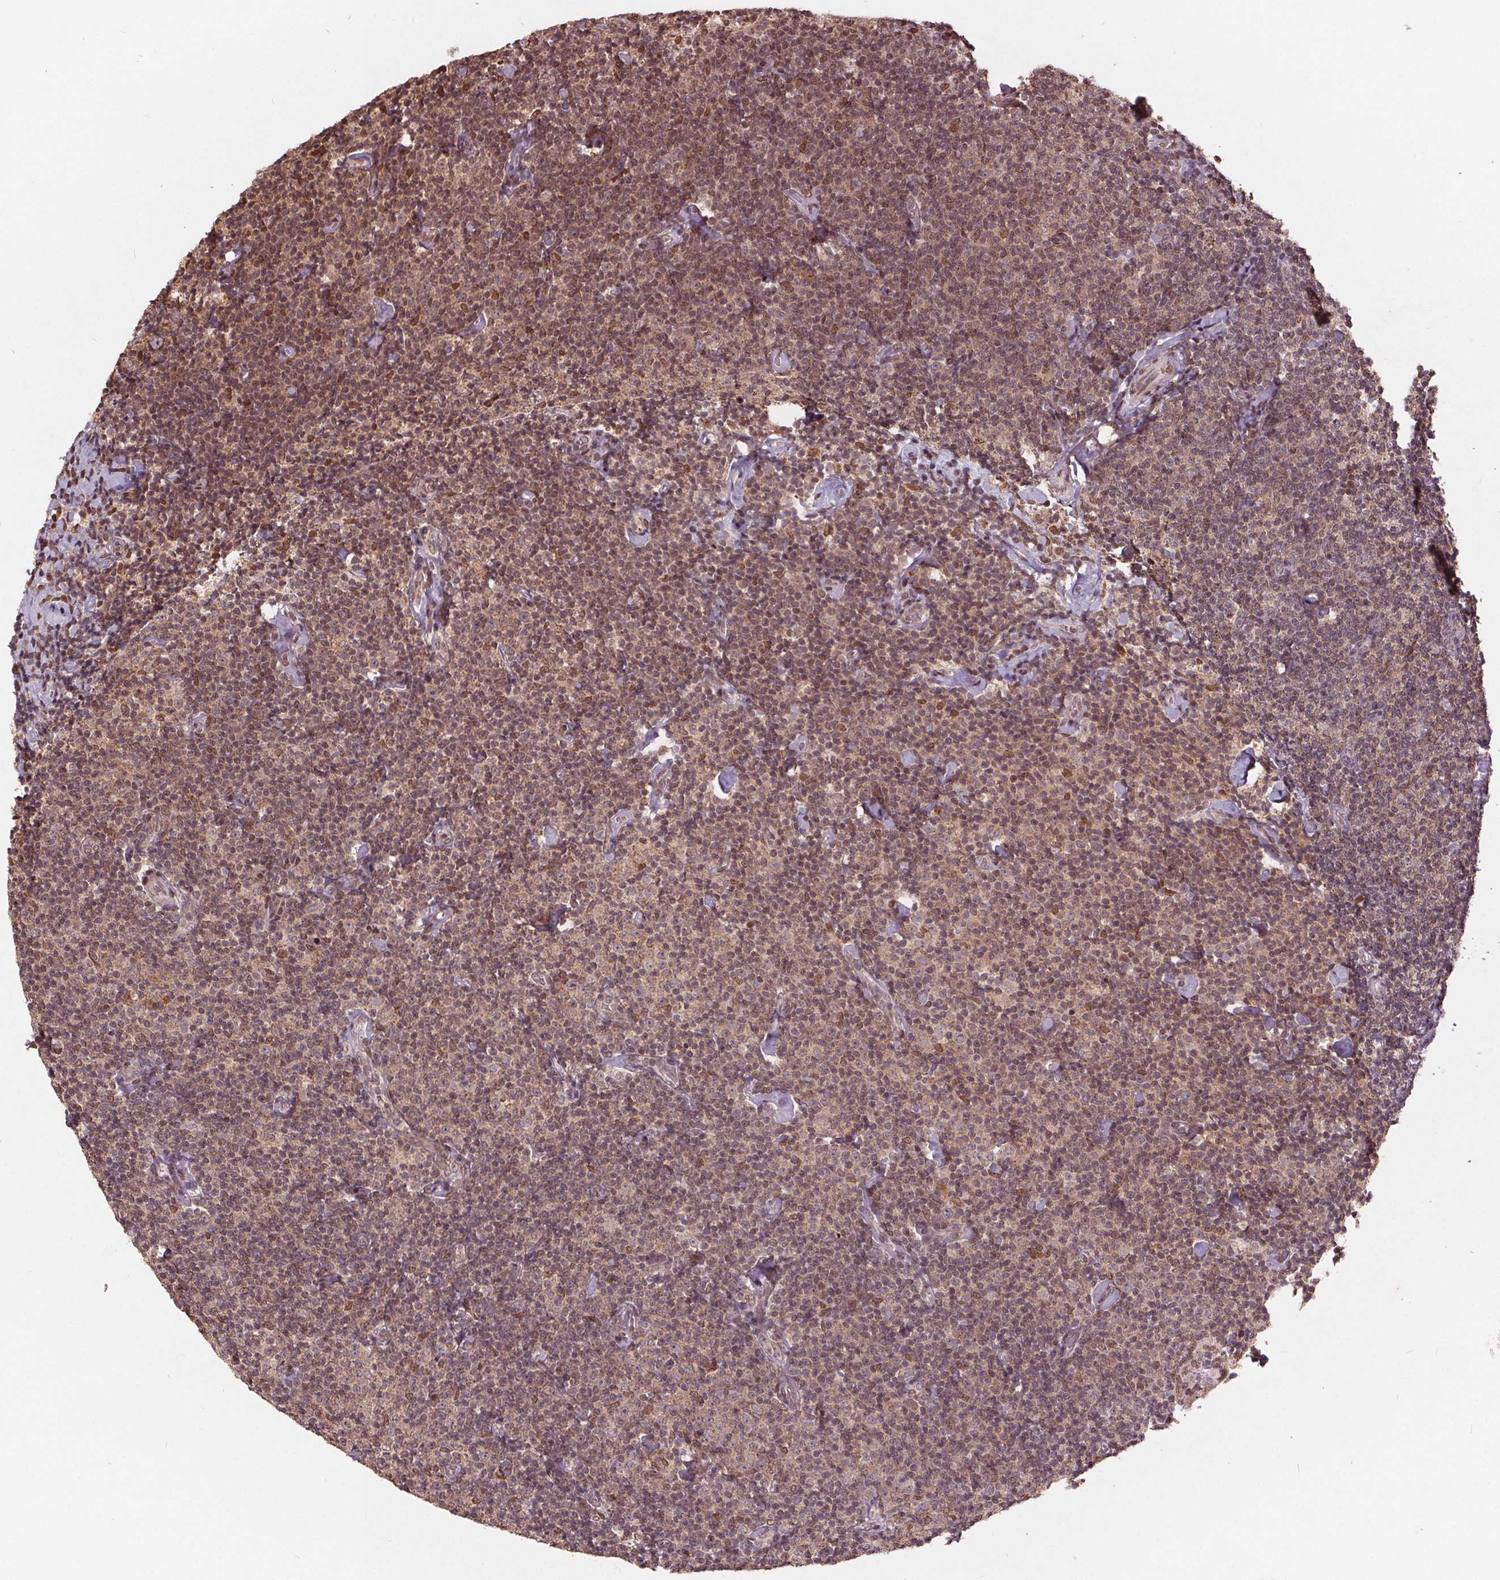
{"staining": {"intensity": "moderate", "quantity": "25%-75%", "location": "nuclear"}, "tissue": "lymphoma", "cell_type": "Tumor cells", "image_type": "cancer", "snomed": [{"axis": "morphology", "description": "Malignant lymphoma, non-Hodgkin's type, Low grade"}, {"axis": "topography", "description": "Lymph node"}], "caption": "The histopathology image demonstrates a brown stain indicating the presence of a protein in the nuclear of tumor cells in malignant lymphoma, non-Hodgkin's type (low-grade).", "gene": "HIF1AN", "patient": {"sex": "male", "age": 81}}